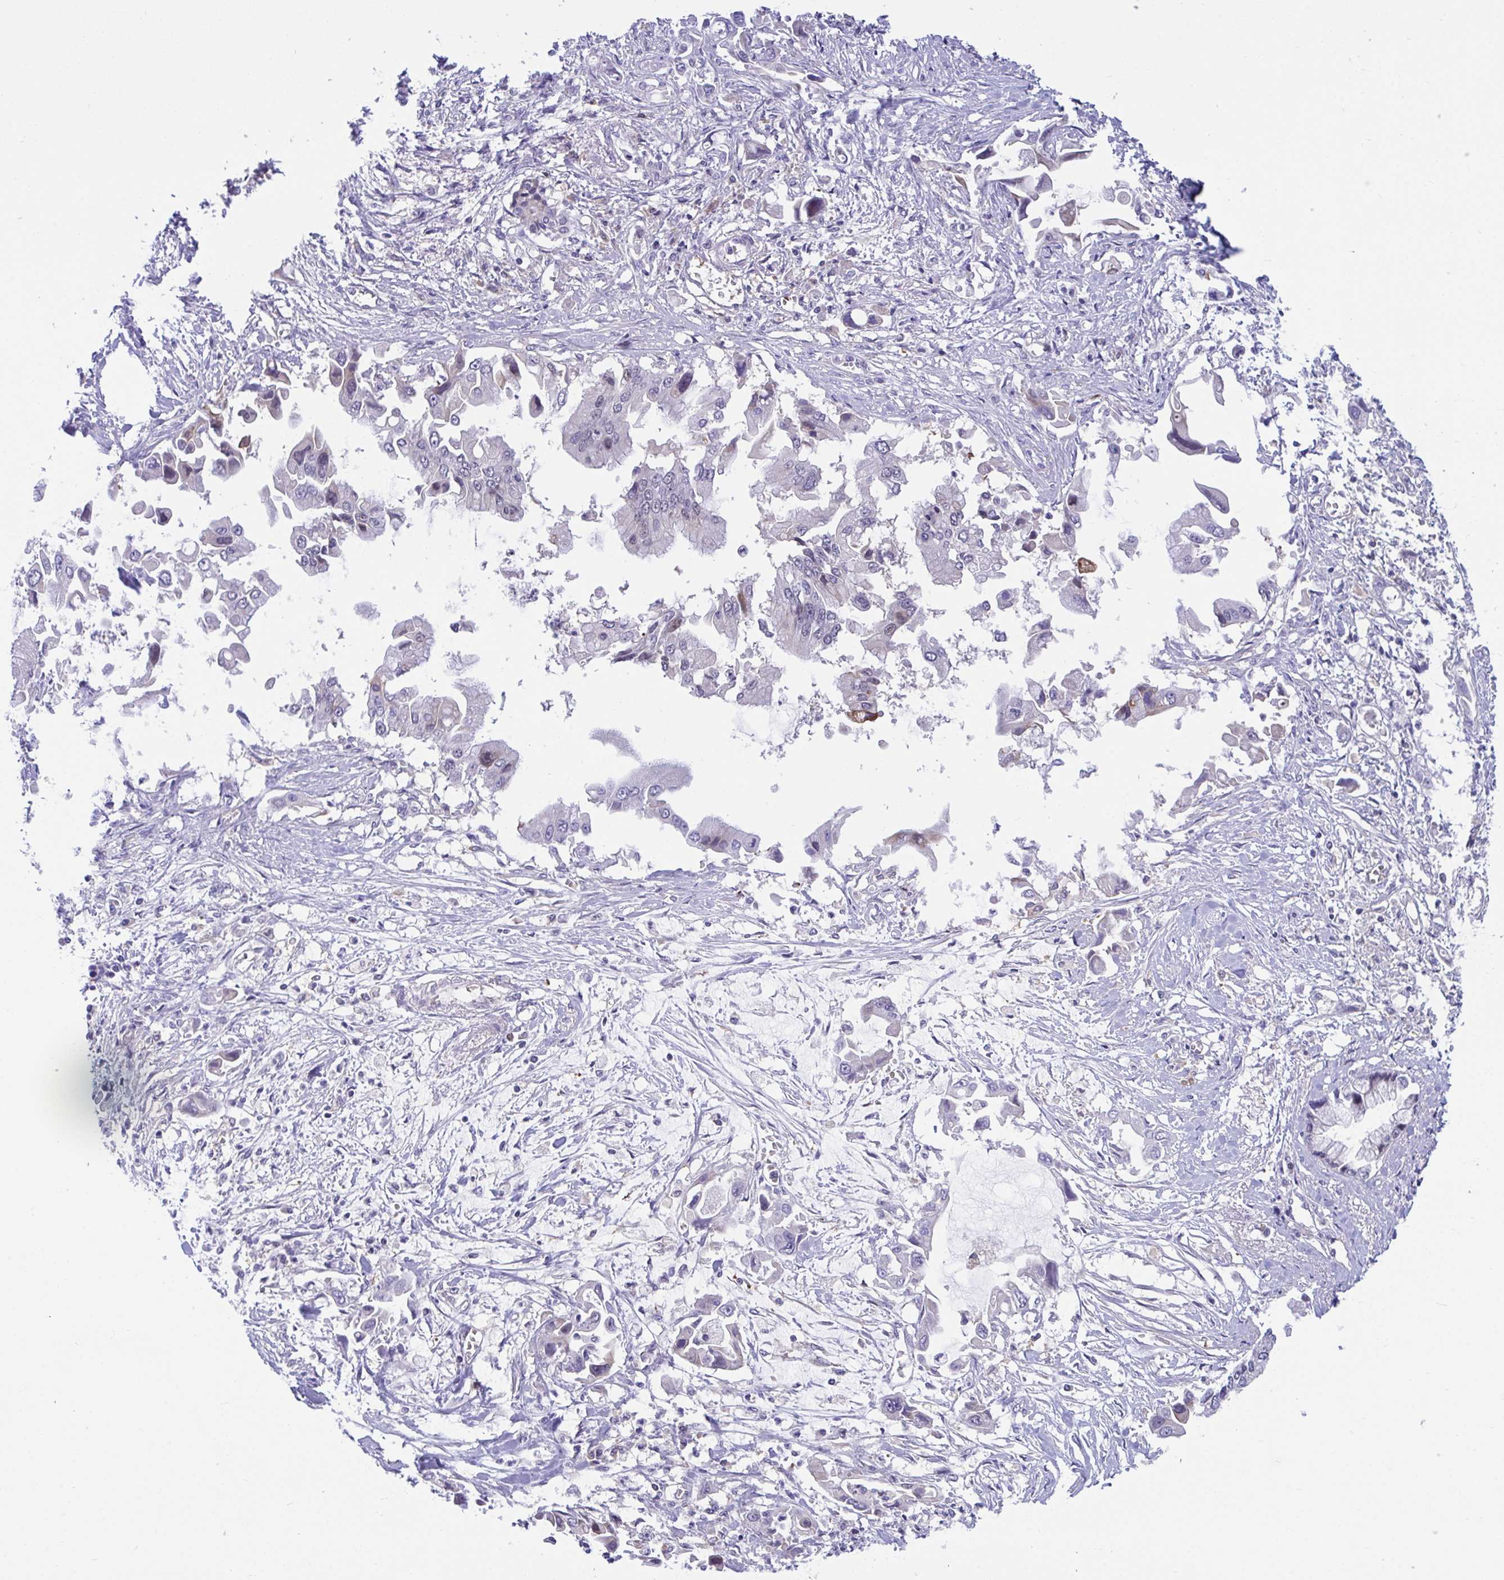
{"staining": {"intensity": "weak", "quantity": "<25%", "location": "nuclear"}, "tissue": "pancreatic cancer", "cell_type": "Tumor cells", "image_type": "cancer", "snomed": [{"axis": "morphology", "description": "Adenocarcinoma, NOS"}, {"axis": "topography", "description": "Pancreas"}], "caption": "The image displays no staining of tumor cells in pancreatic adenocarcinoma.", "gene": "CENPQ", "patient": {"sex": "male", "age": 84}}